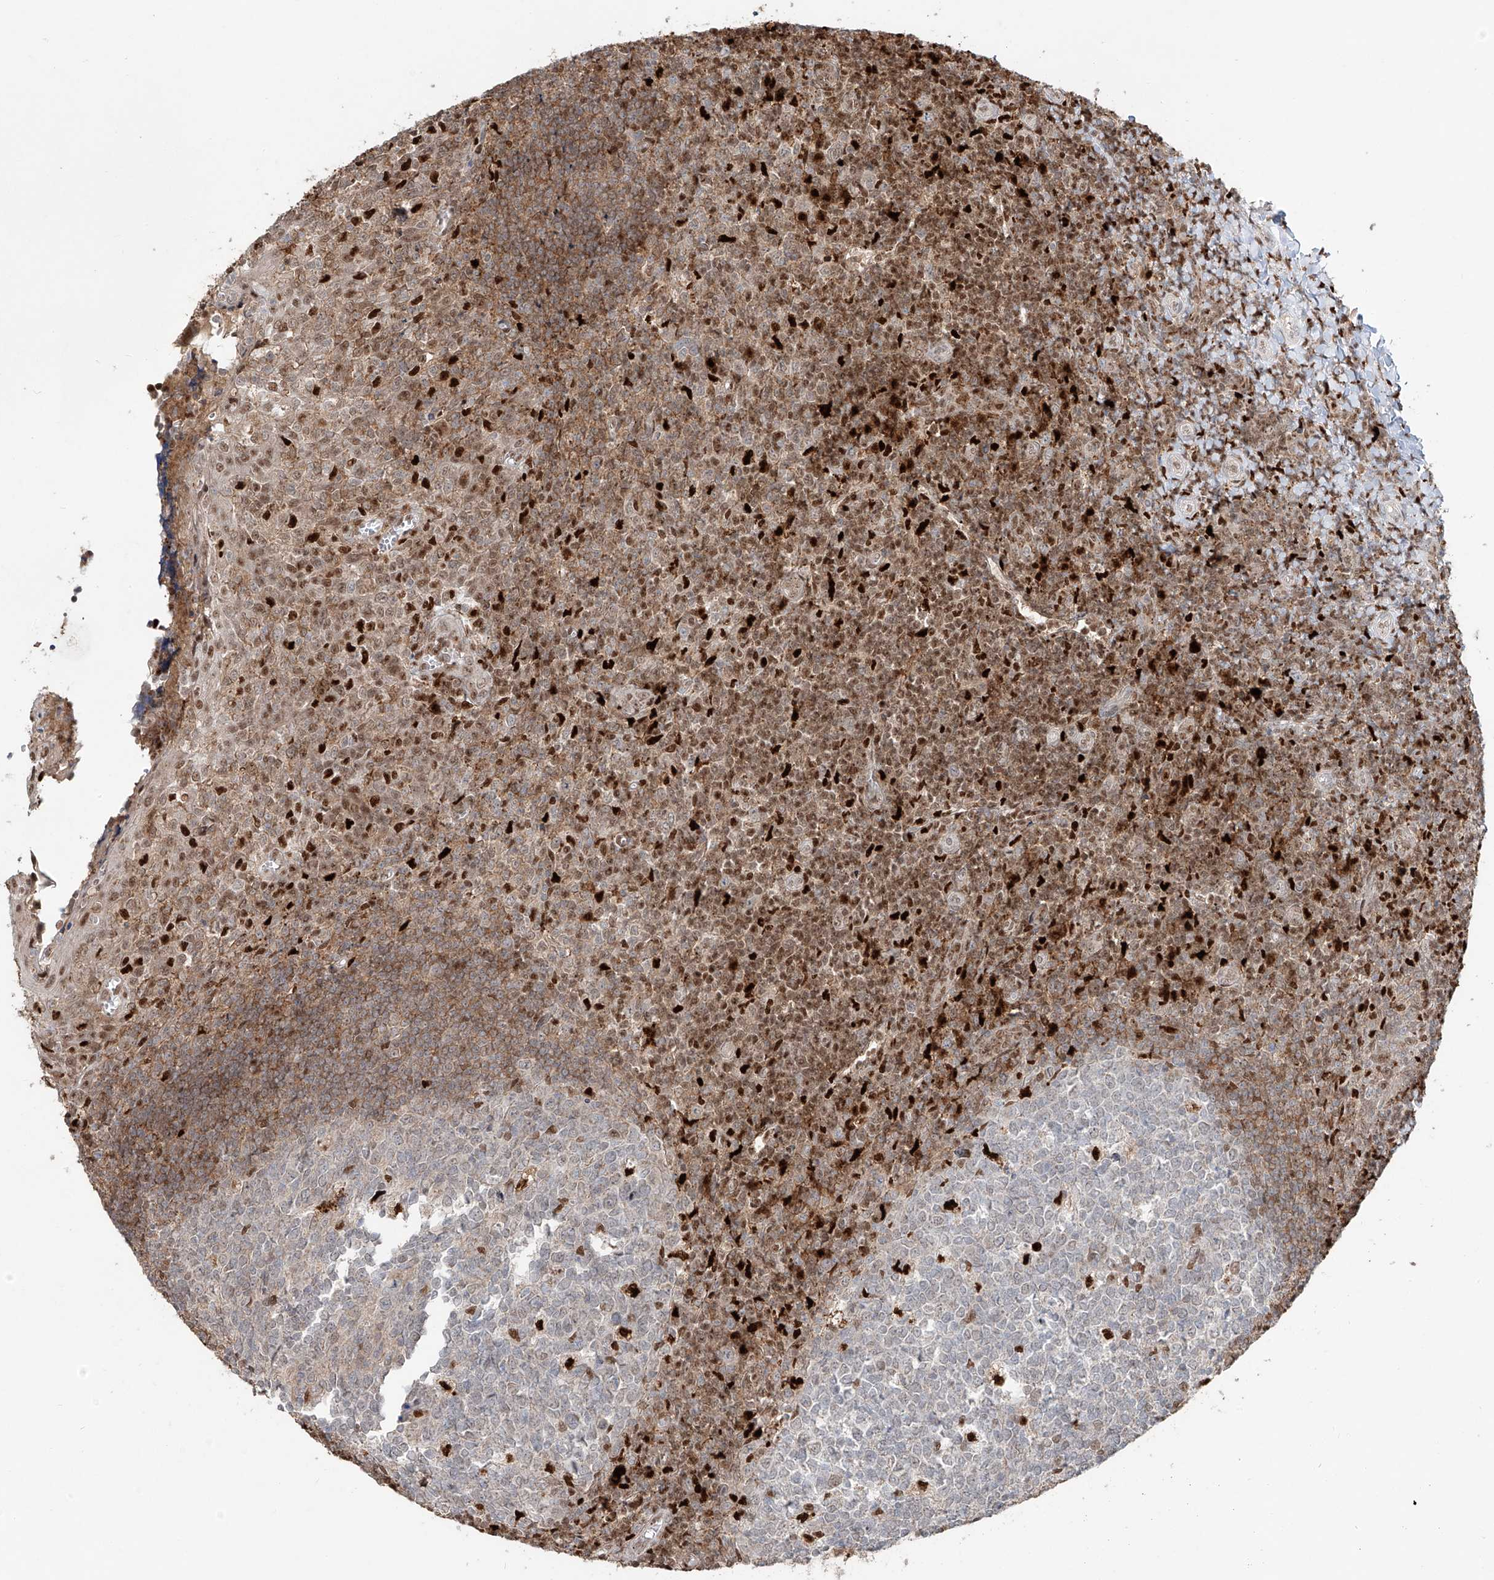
{"staining": {"intensity": "strong", "quantity": "<25%", "location": "nuclear"}, "tissue": "tonsil", "cell_type": "Germinal center cells", "image_type": "normal", "snomed": [{"axis": "morphology", "description": "Normal tissue, NOS"}, {"axis": "topography", "description": "Tonsil"}], "caption": "Immunohistochemistry (IHC) histopathology image of benign tonsil stained for a protein (brown), which demonstrates medium levels of strong nuclear positivity in approximately <25% of germinal center cells.", "gene": "DZIP1L", "patient": {"sex": "female", "age": 19}}